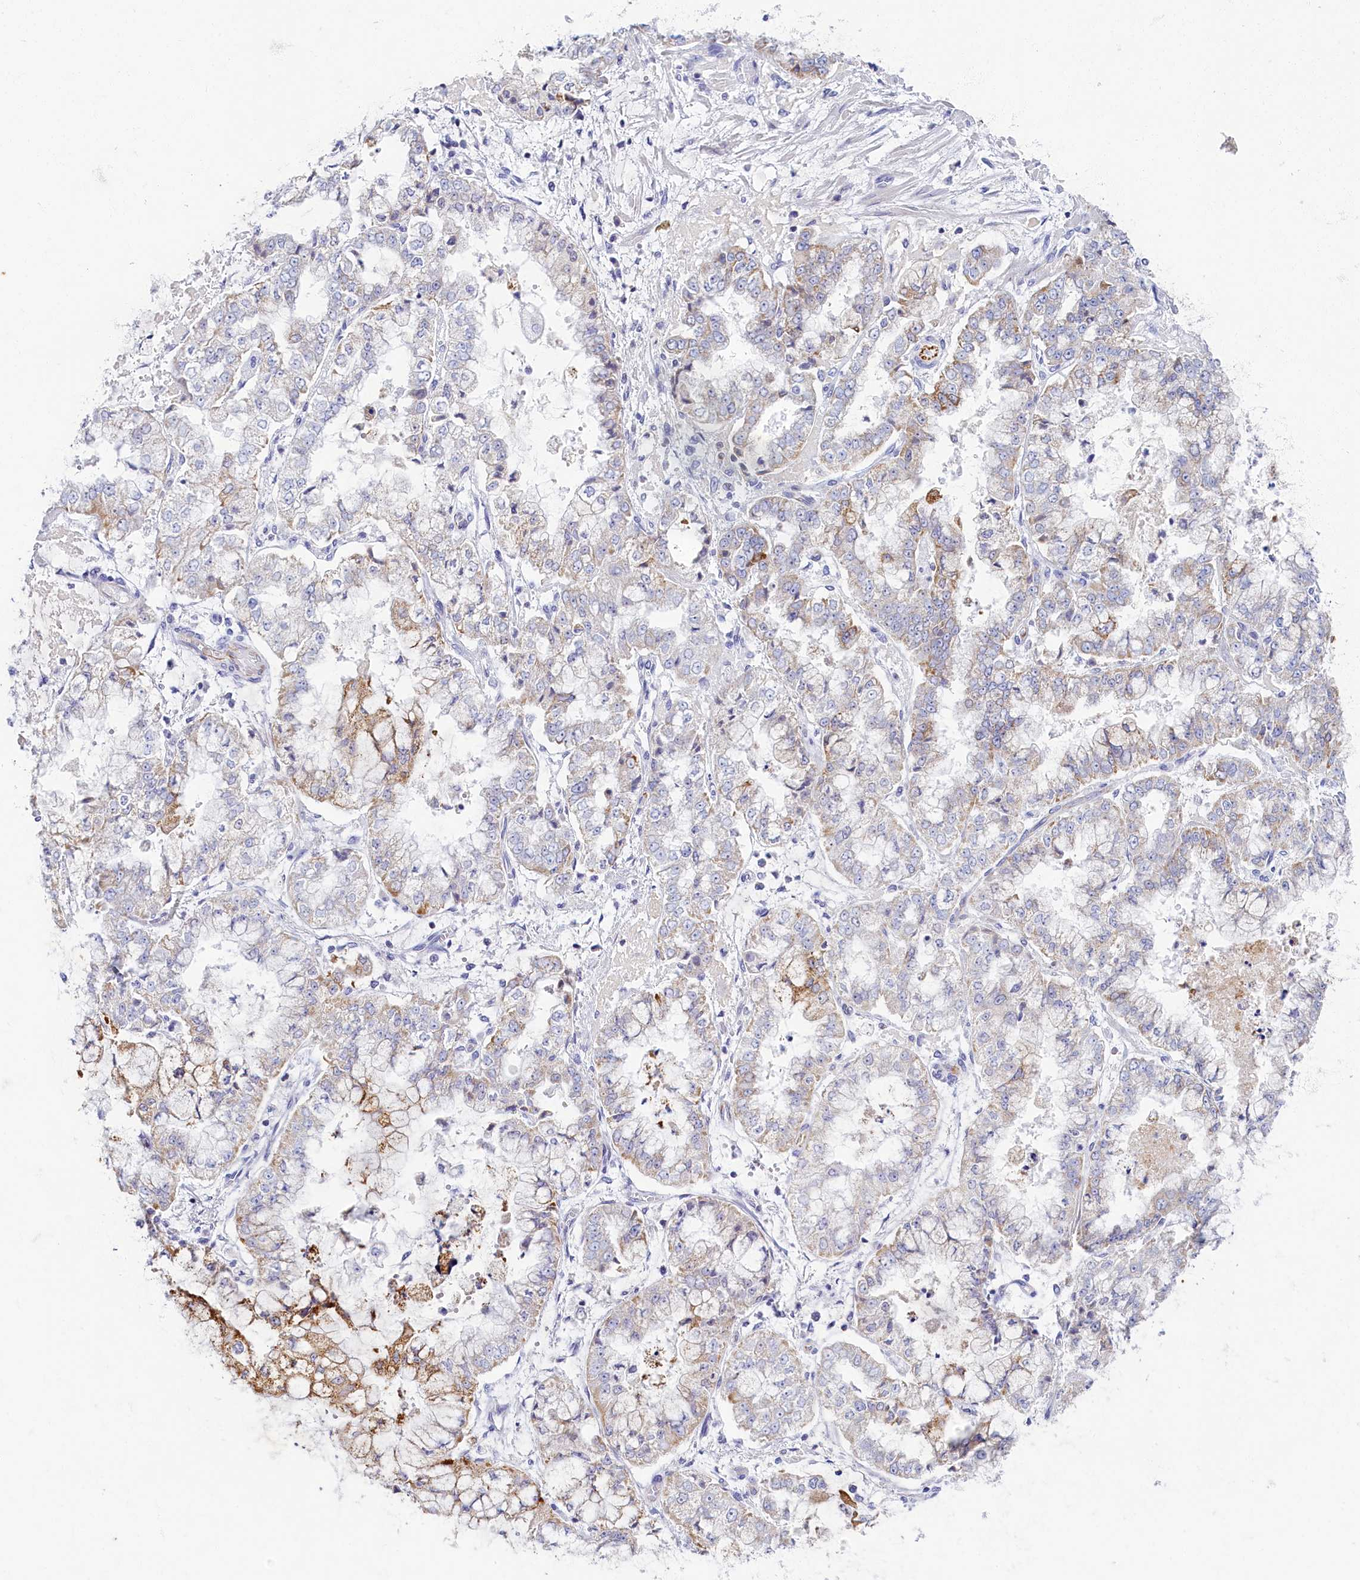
{"staining": {"intensity": "moderate", "quantity": "<25%", "location": "cytoplasmic/membranous"}, "tissue": "stomach cancer", "cell_type": "Tumor cells", "image_type": "cancer", "snomed": [{"axis": "morphology", "description": "Adenocarcinoma, NOS"}, {"axis": "topography", "description": "Stomach"}], "caption": "High-magnification brightfield microscopy of stomach cancer stained with DAB (3,3'-diaminobenzidine) (brown) and counterstained with hematoxylin (blue). tumor cells exhibit moderate cytoplasmic/membranous staining is seen in about<25% of cells.", "gene": "OCIAD2", "patient": {"sex": "male", "age": 76}}